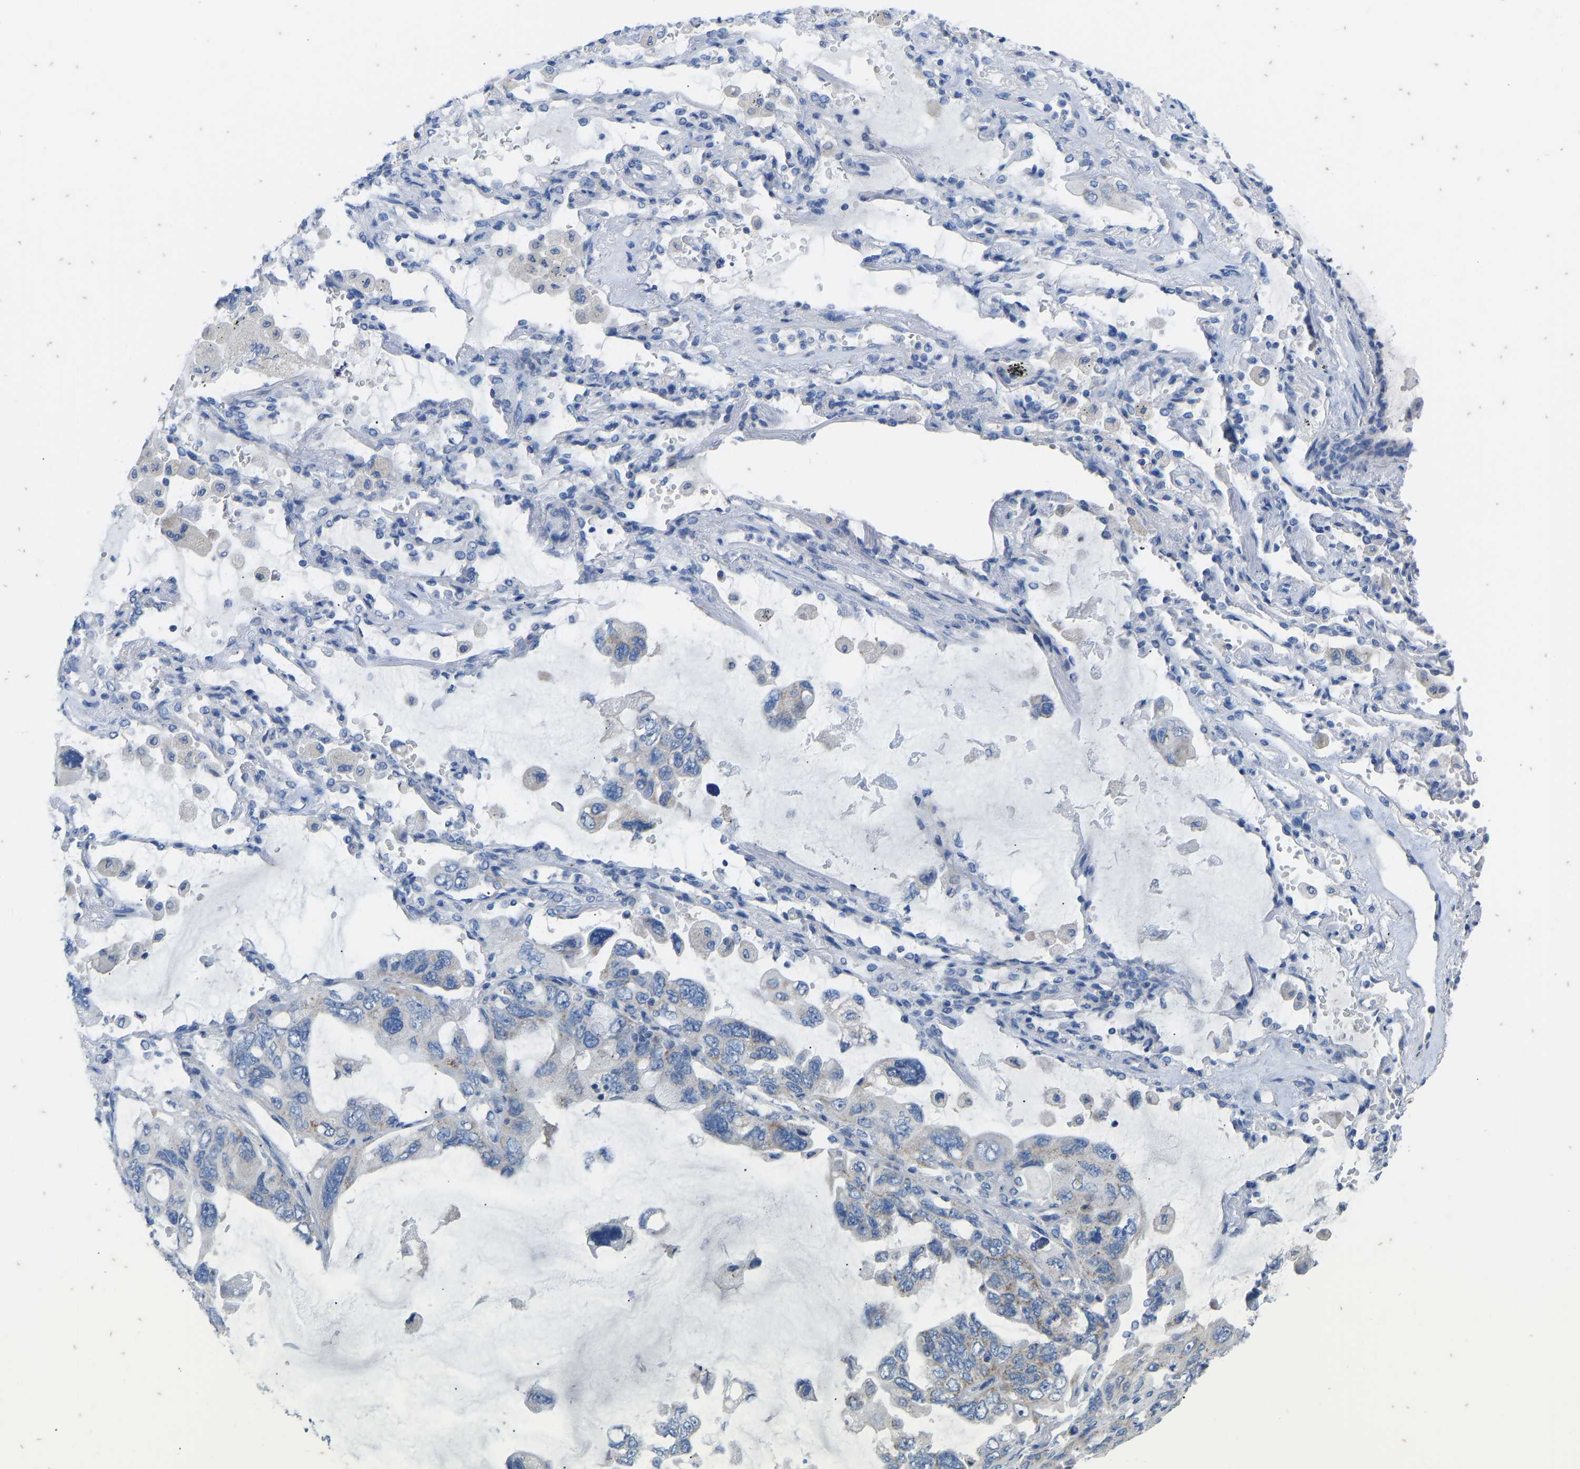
{"staining": {"intensity": "negative", "quantity": "none", "location": "none"}, "tissue": "lung cancer", "cell_type": "Tumor cells", "image_type": "cancer", "snomed": [{"axis": "morphology", "description": "Squamous cell carcinoma, NOS"}, {"axis": "topography", "description": "Lung"}], "caption": "DAB (3,3'-diaminobenzidine) immunohistochemical staining of human lung squamous cell carcinoma reveals no significant expression in tumor cells.", "gene": "OLIG2", "patient": {"sex": "female", "age": 73}}